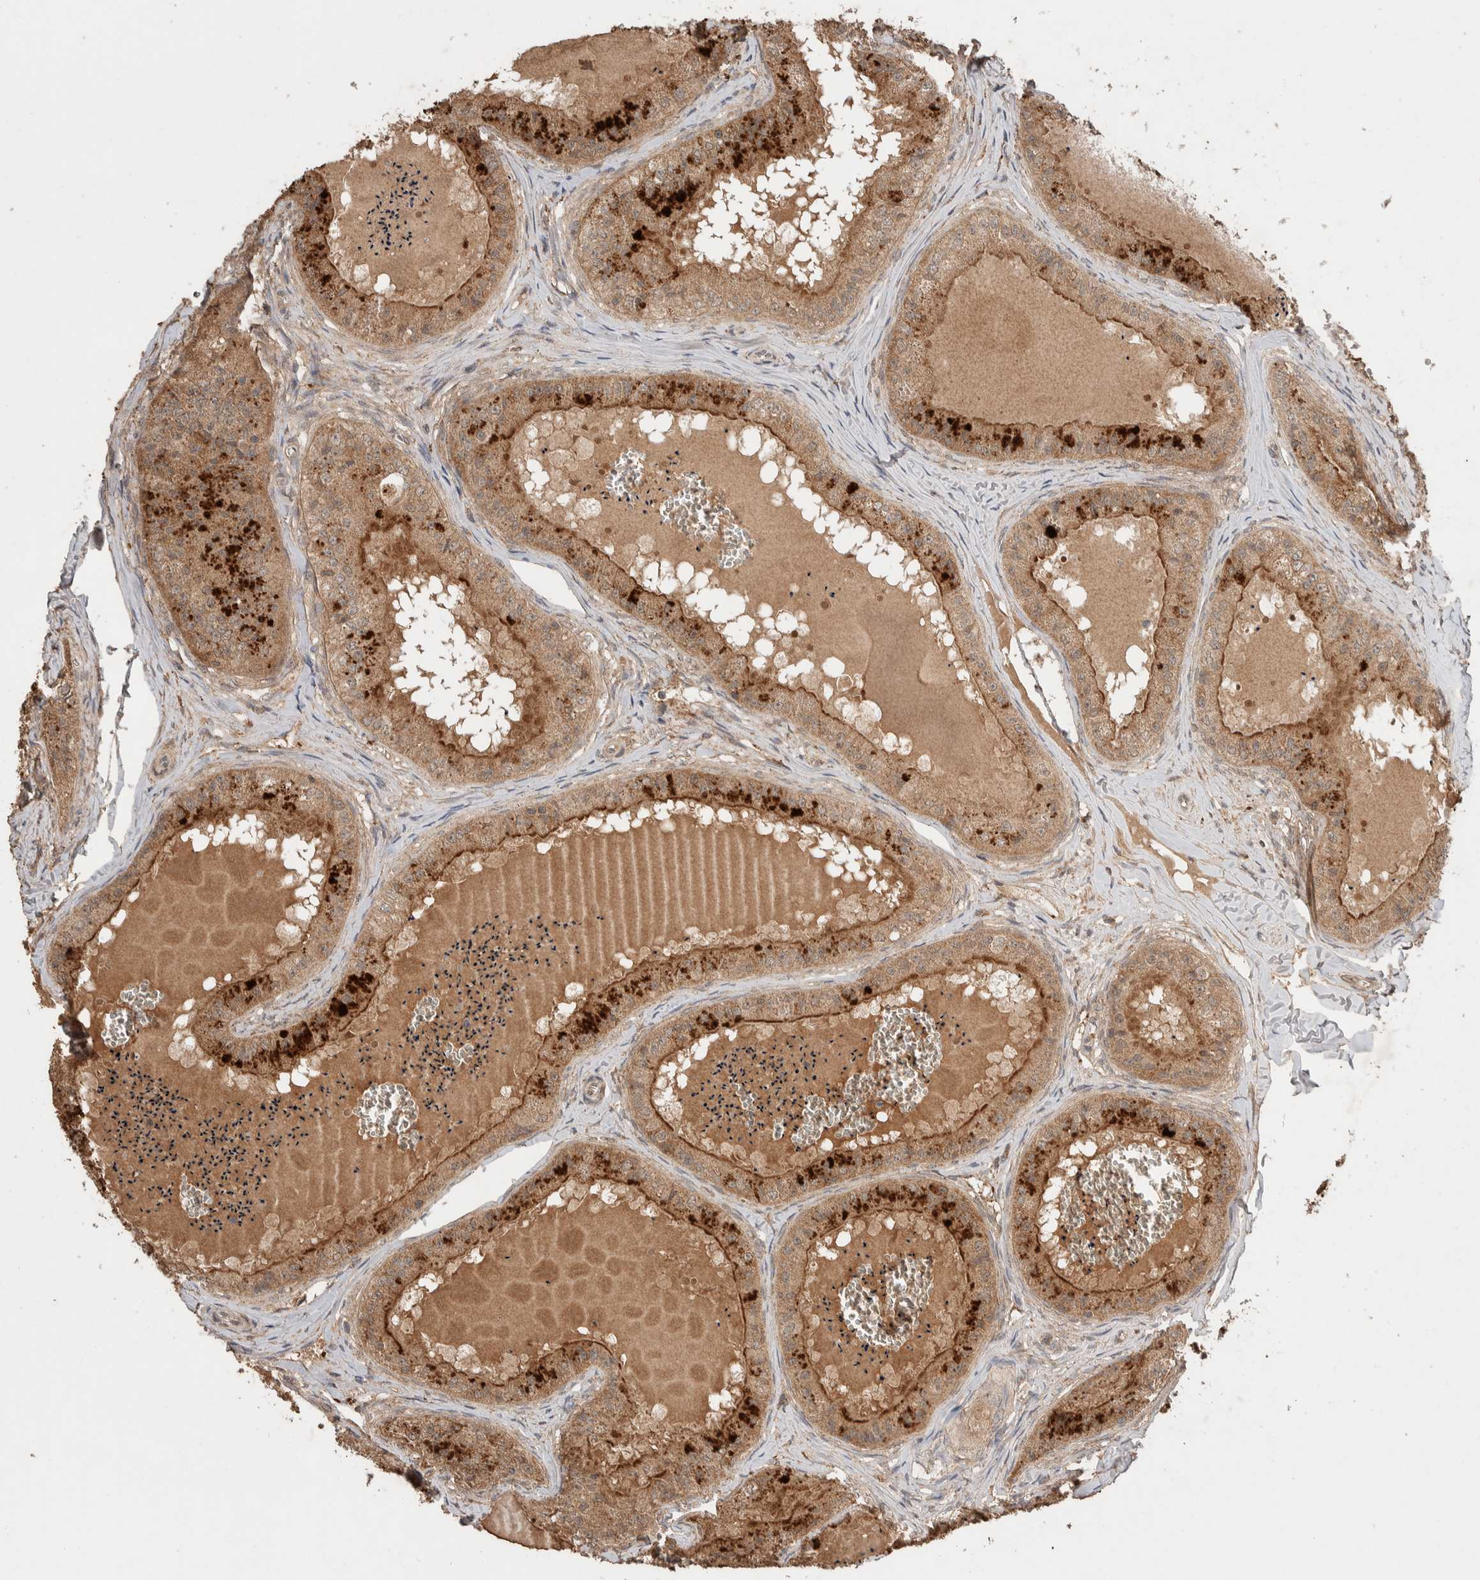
{"staining": {"intensity": "moderate", "quantity": ">75%", "location": "cytoplasmic/membranous"}, "tissue": "epididymis", "cell_type": "Glandular cells", "image_type": "normal", "snomed": [{"axis": "morphology", "description": "Normal tissue, NOS"}, {"axis": "topography", "description": "Epididymis"}], "caption": "Moderate cytoplasmic/membranous staining for a protein is seen in approximately >75% of glandular cells of unremarkable epididymis using immunohistochemistry.", "gene": "KCNJ5", "patient": {"sex": "male", "age": 31}}